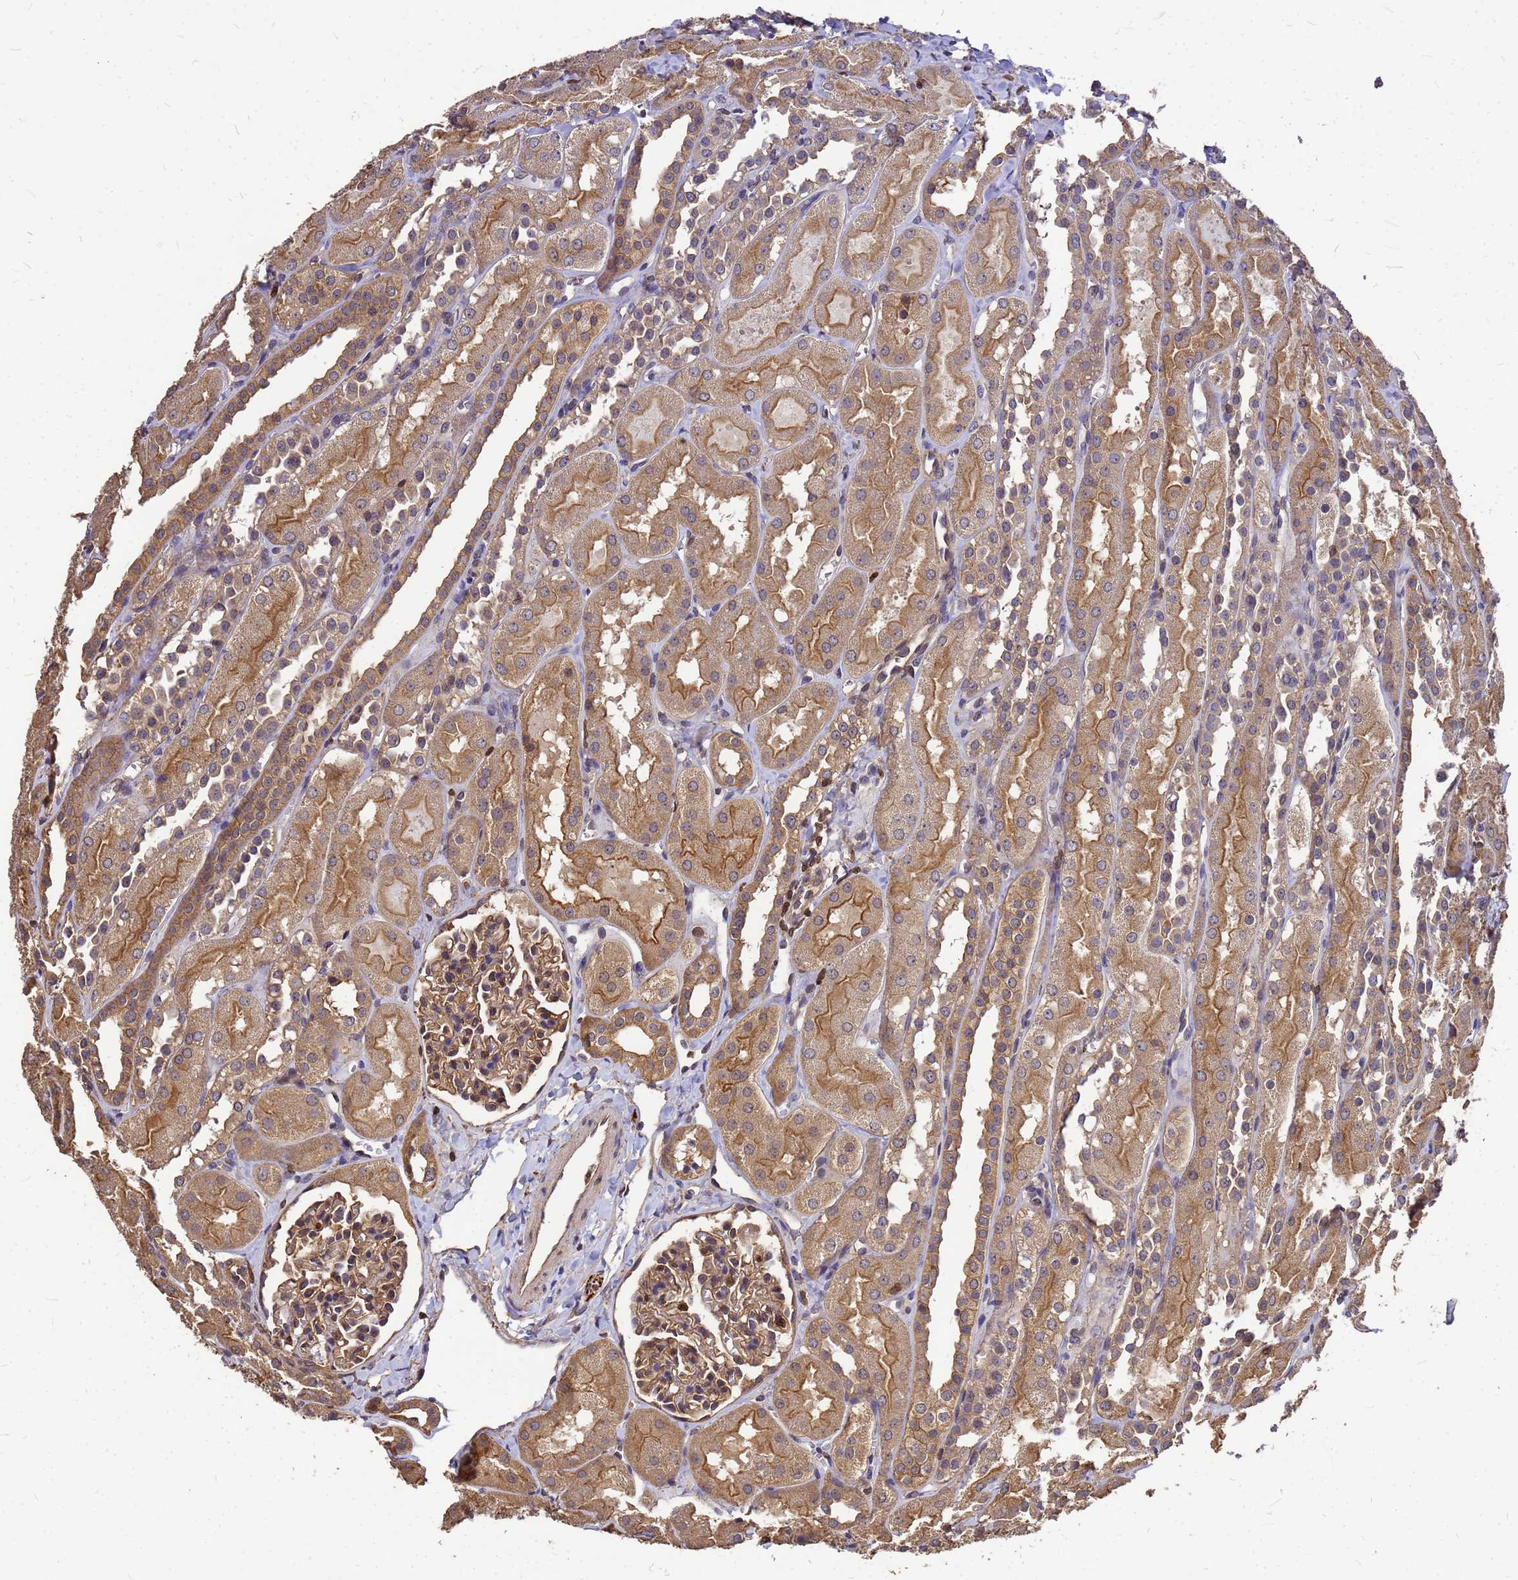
{"staining": {"intensity": "moderate", "quantity": ">75%", "location": "cytoplasmic/membranous,nuclear"}, "tissue": "kidney", "cell_type": "Cells in glomeruli", "image_type": "normal", "snomed": [{"axis": "morphology", "description": "Normal tissue, NOS"}, {"axis": "topography", "description": "Kidney"}, {"axis": "topography", "description": "Urinary bladder"}], "caption": "Brown immunohistochemical staining in unremarkable human kidney exhibits moderate cytoplasmic/membranous,nuclear positivity in about >75% of cells in glomeruli.", "gene": "C1orf35", "patient": {"sex": "male", "age": 16}}